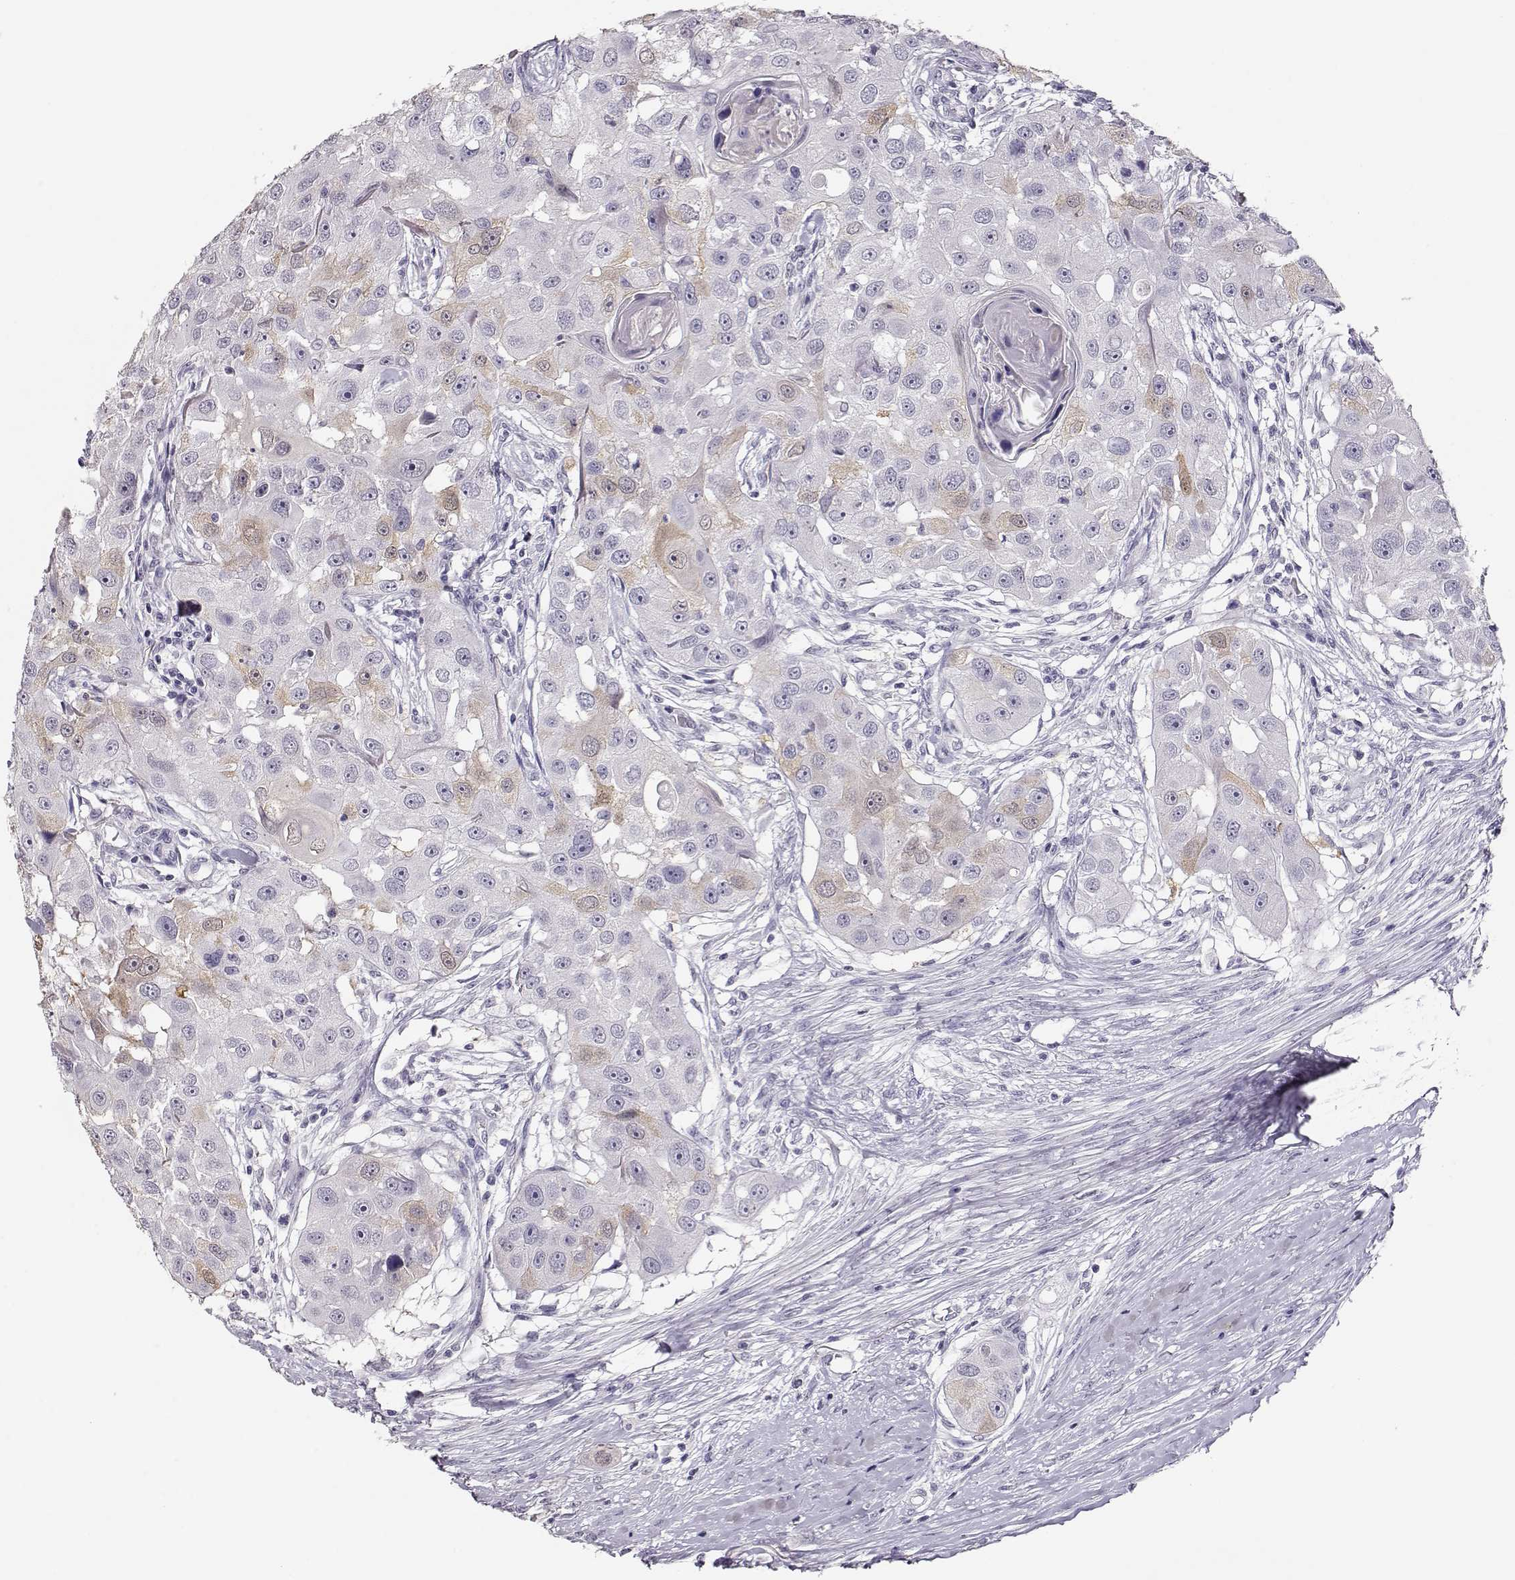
{"staining": {"intensity": "weak", "quantity": "<25%", "location": "cytoplasmic/membranous"}, "tissue": "head and neck cancer", "cell_type": "Tumor cells", "image_type": "cancer", "snomed": [{"axis": "morphology", "description": "Squamous cell carcinoma, NOS"}, {"axis": "topography", "description": "Head-Neck"}], "caption": "High magnification brightfield microscopy of head and neck squamous cell carcinoma stained with DAB (brown) and counterstained with hematoxylin (blue): tumor cells show no significant positivity.", "gene": "MAGEC1", "patient": {"sex": "male", "age": 51}}